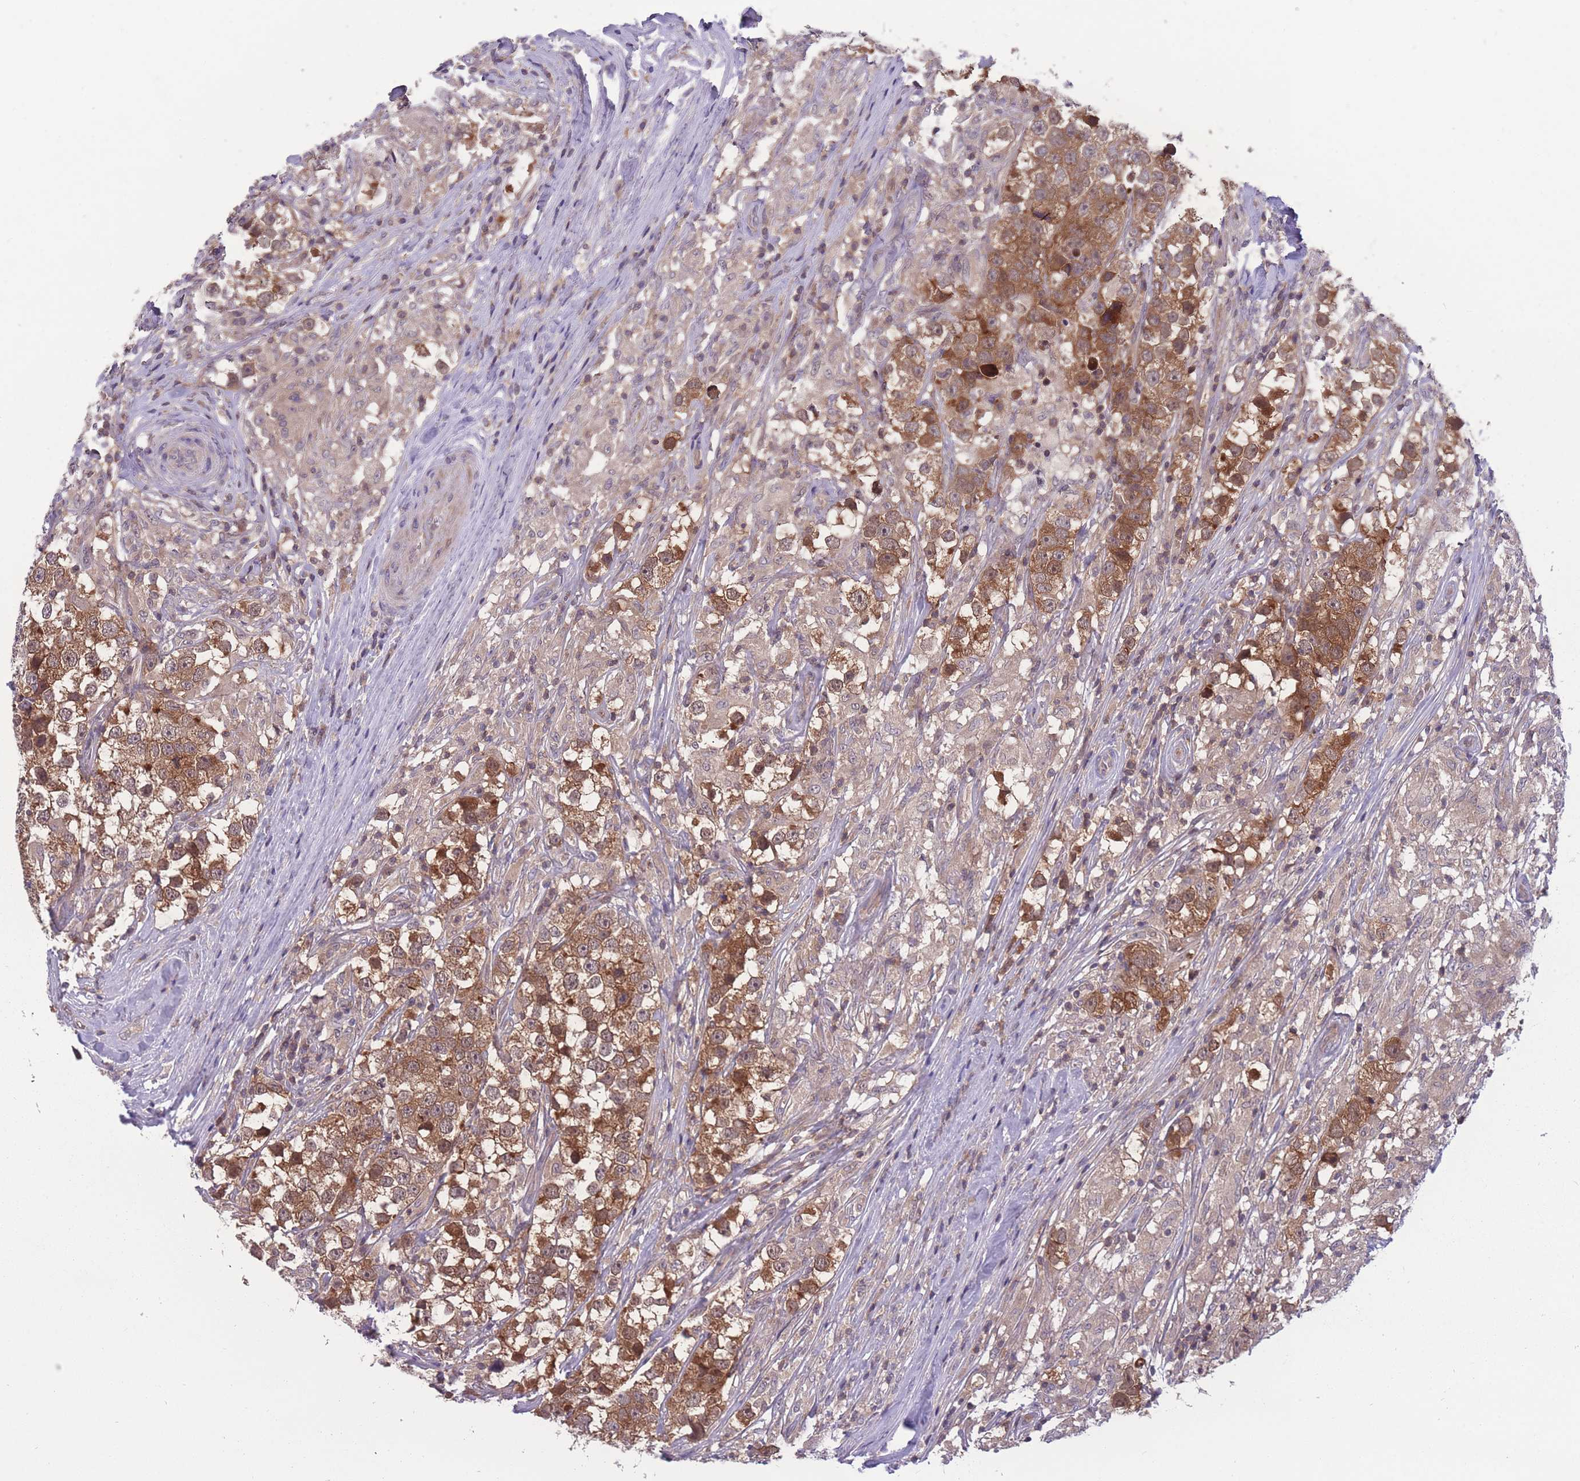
{"staining": {"intensity": "moderate", "quantity": ">75%", "location": "cytoplasmic/membranous"}, "tissue": "testis cancer", "cell_type": "Tumor cells", "image_type": "cancer", "snomed": [{"axis": "morphology", "description": "Seminoma, NOS"}, {"axis": "topography", "description": "Testis"}], "caption": "Protein expression by immunohistochemistry demonstrates moderate cytoplasmic/membranous staining in approximately >75% of tumor cells in testis cancer (seminoma).", "gene": "UBE2N", "patient": {"sex": "male", "age": 46}}